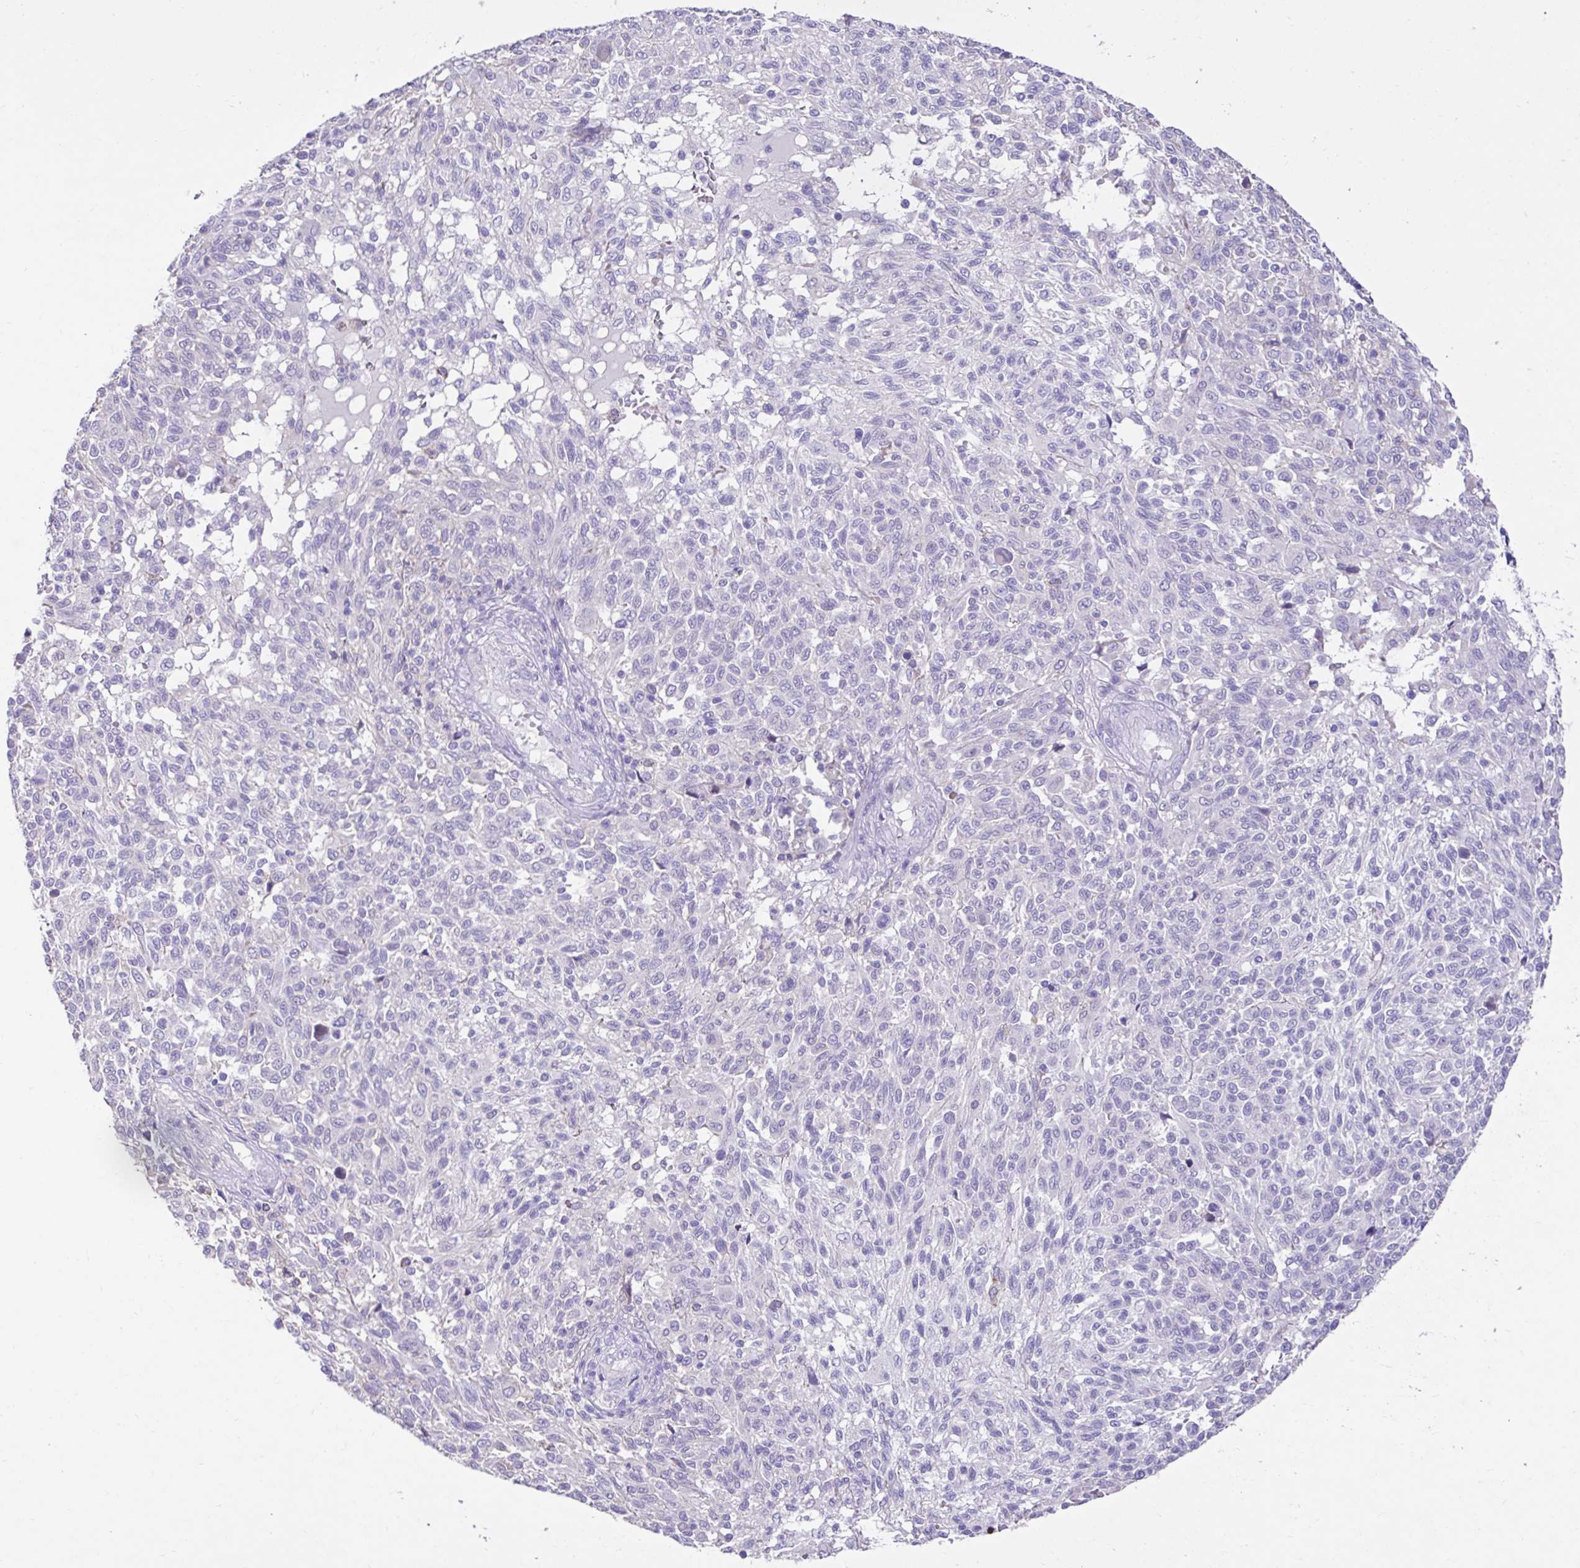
{"staining": {"intensity": "negative", "quantity": "none", "location": "none"}, "tissue": "melanoma", "cell_type": "Tumor cells", "image_type": "cancer", "snomed": [{"axis": "morphology", "description": "Malignant melanoma, NOS"}, {"axis": "topography", "description": "Skin"}], "caption": "Melanoma was stained to show a protein in brown. There is no significant staining in tumor cells.", "gene": "ZNF33A", "patient": {"sex": "male", "age": 66}}